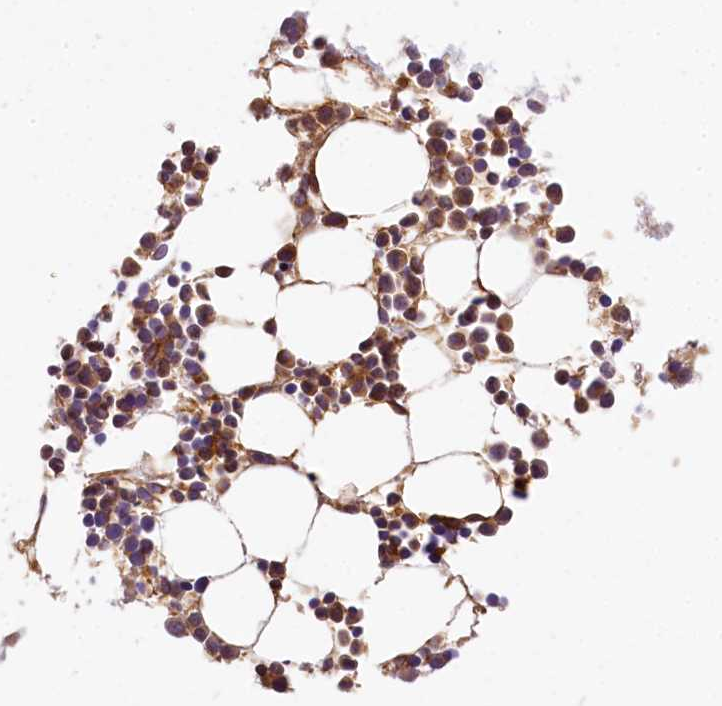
{"staining": {"intensity": "strong", "quantity": "25%-75%", "location": "cytoplasmic/membranous"}, "tissue": "bone marrow", "cell_type": "Hematopoietic cells", "image_type": "normal", "snomed": [{"axis": "morphology", "description": "Normal tissue, NOS"}, {"axis": "topography", "description": "Bone marrow"}], "caption": "A brown stain shows strong cytoplasmic/membranous expression of a protein in hematopoietic cells of unremarkable human bone marrow.", "gene": "PPIP5K2", "patient": {"sex": "female", "age": 89}}